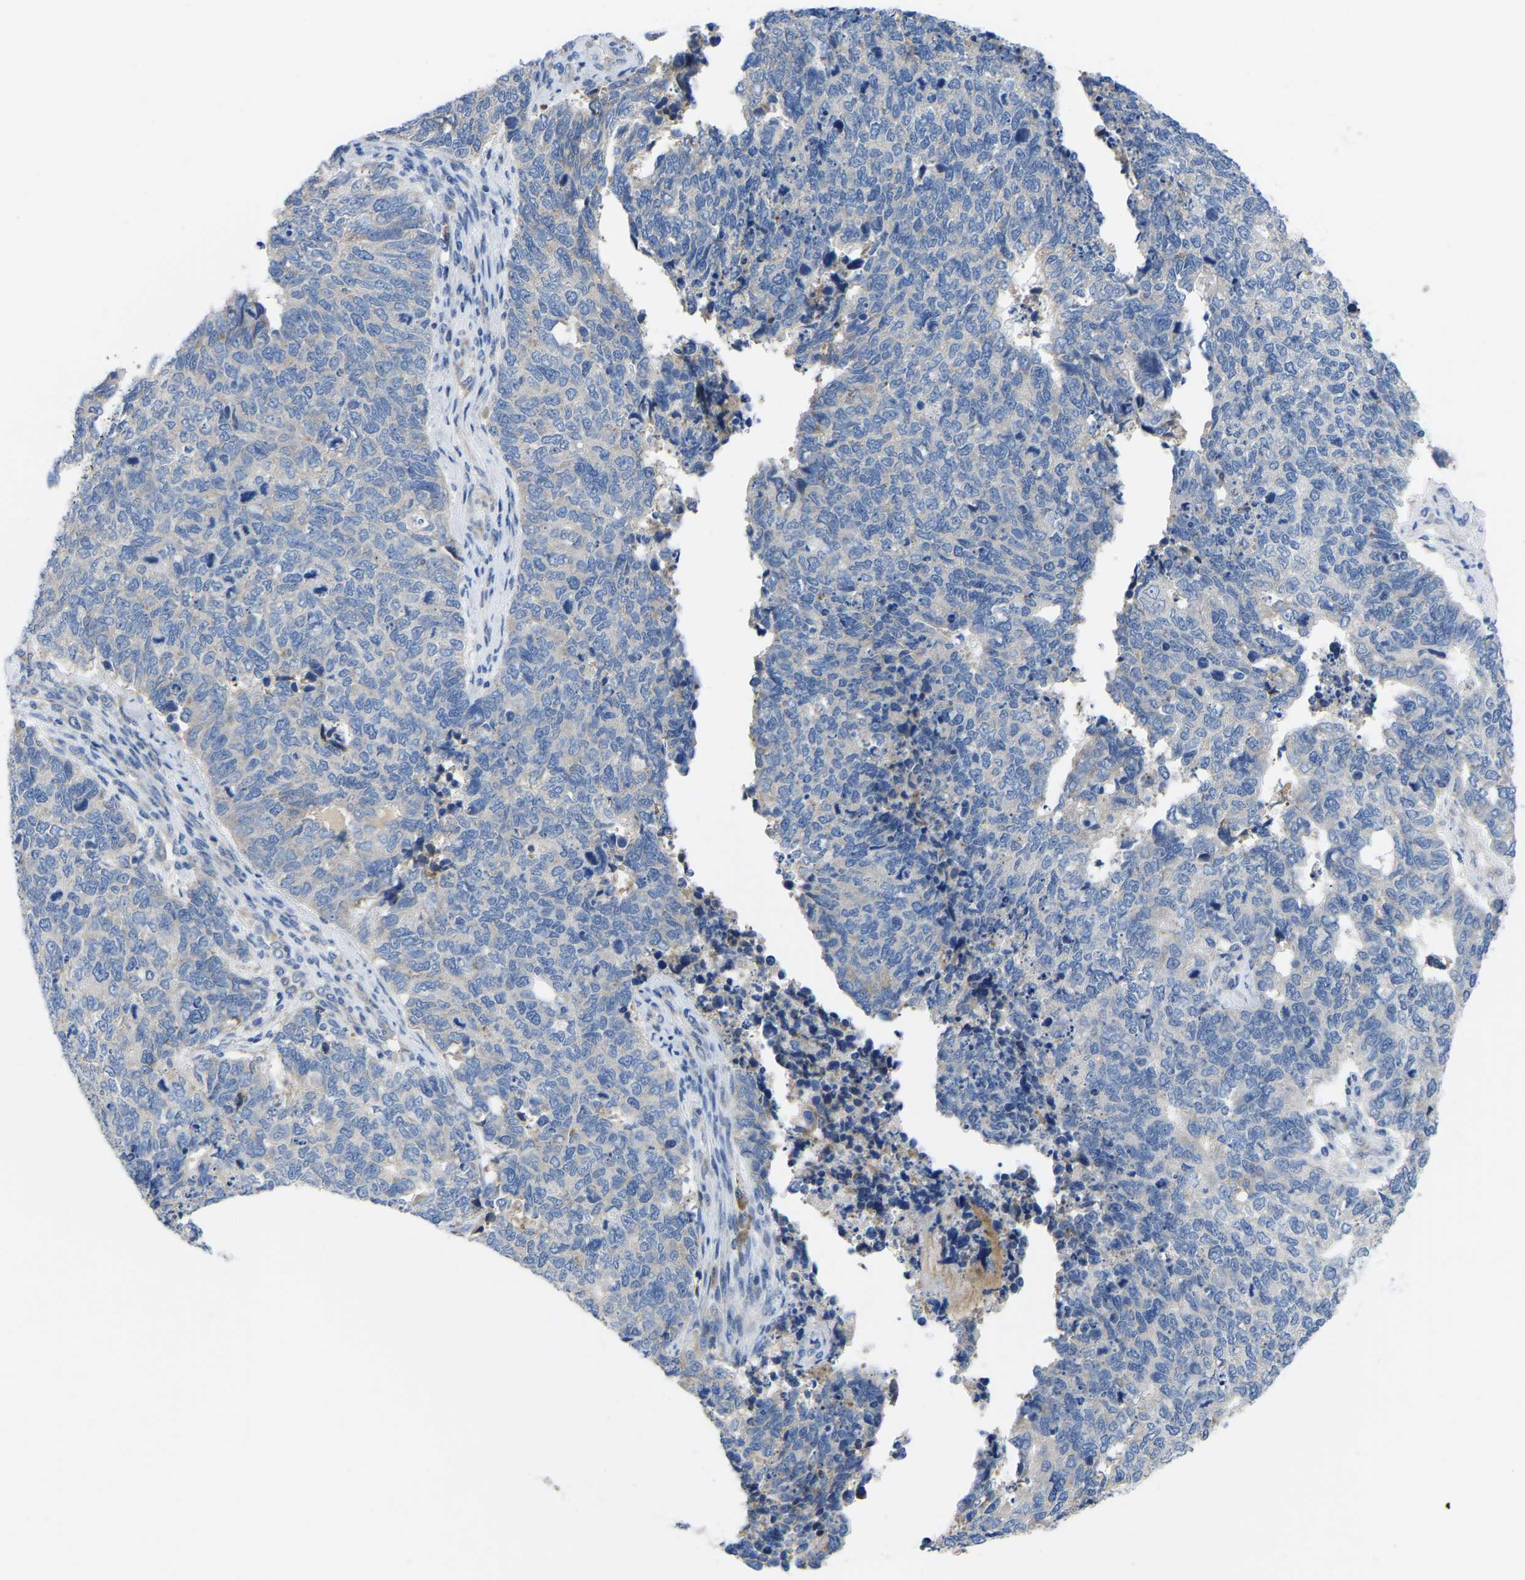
{"staining": {"intensity": "negative", "quantity": "none", "location": "none"}, "tissue": "cervical cancer", "cell_type": "Tumor cells", "image_type": "cancer", "snomed": [{"axis": "morphology", "description": "Squamous cell carcinoma, NOS"}, {"axis": "topography", "description": "Cervix"}], "caption": "Tumor cells are negative for brown protein staining in squamous cell carcinoma (cervical).", "gene": "ABCA10", "patient": {"sex": "female", "age": 63}}